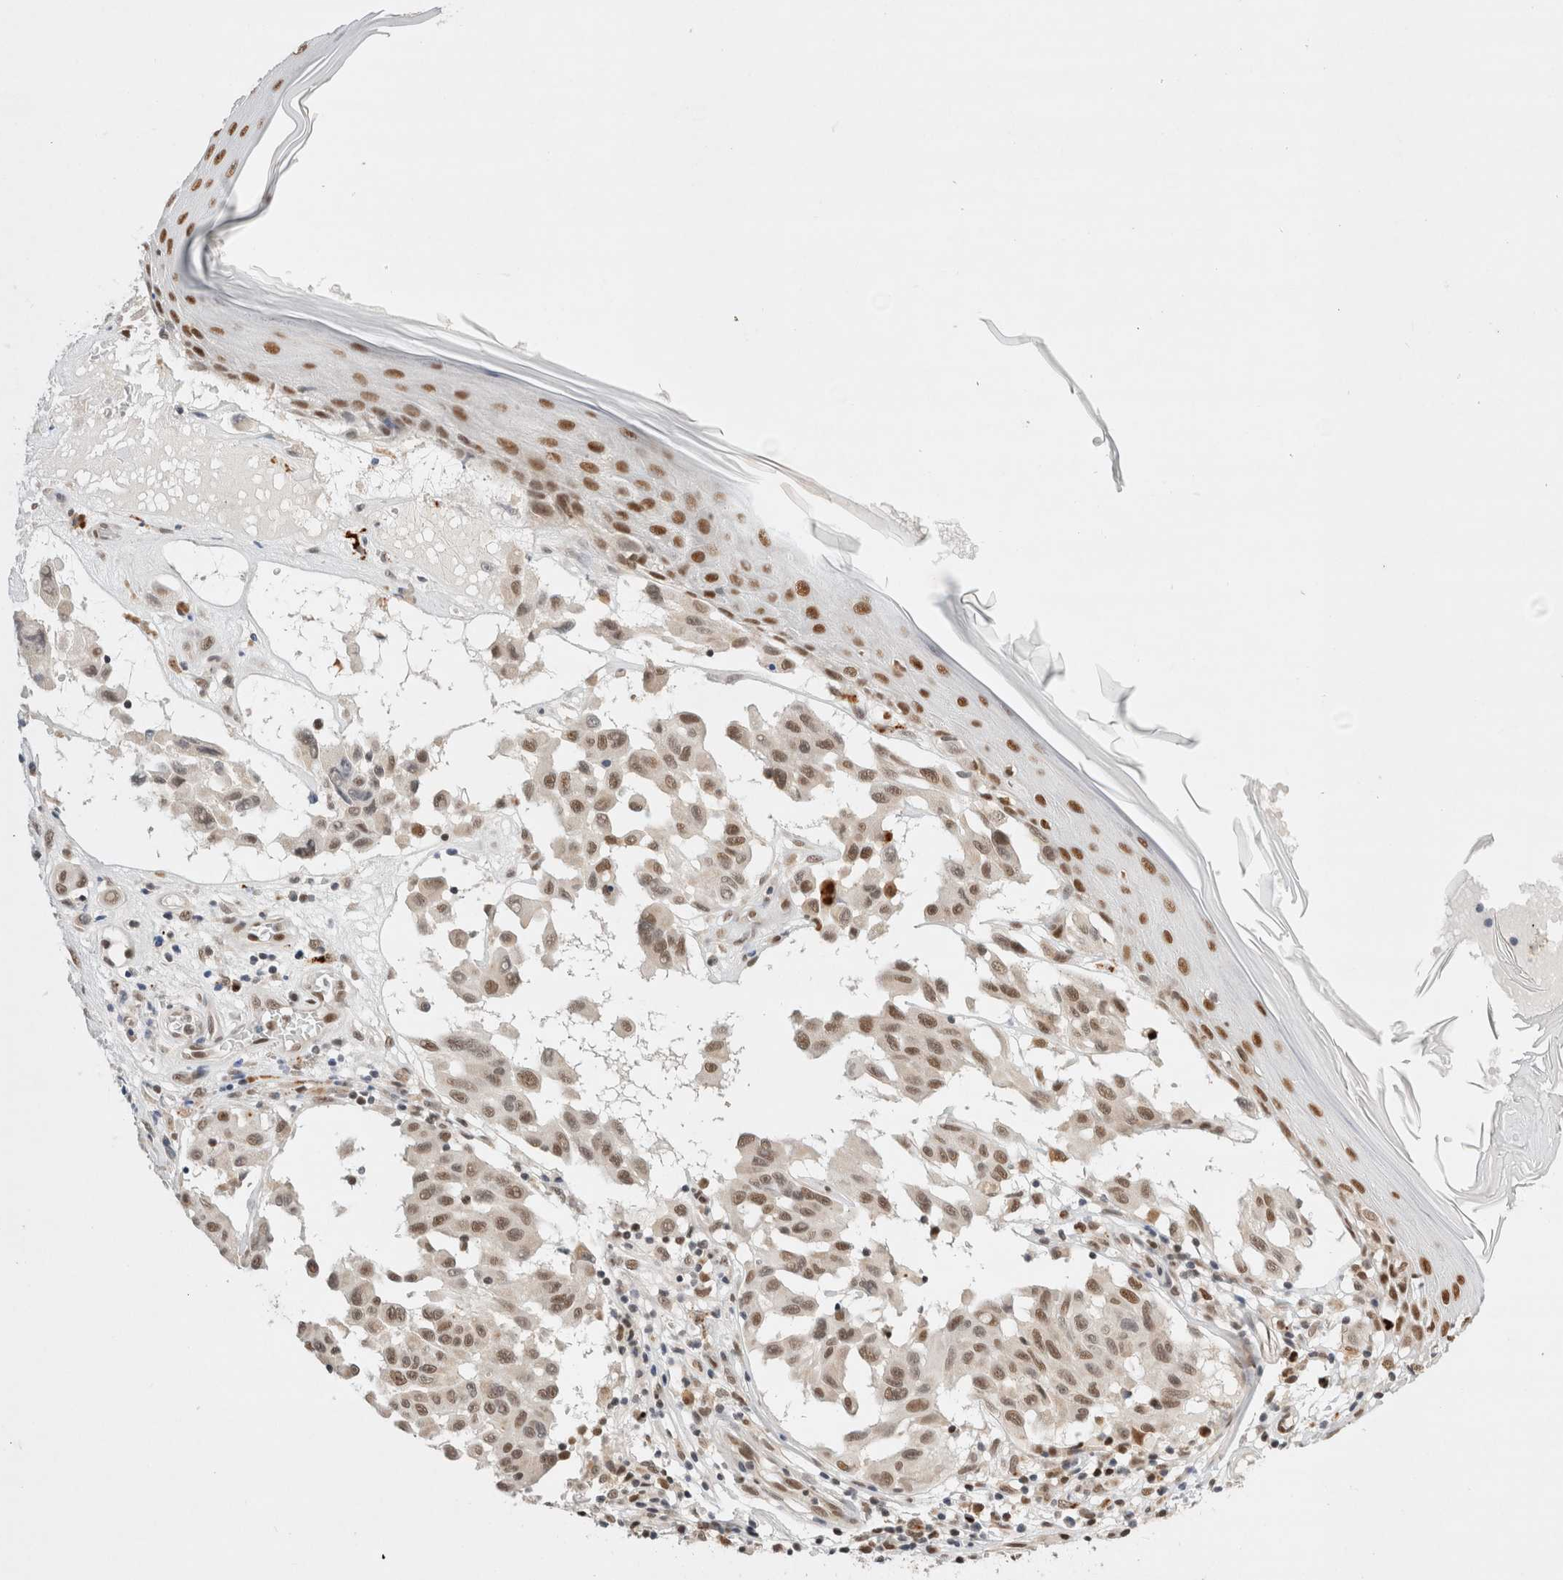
{"staining": {"intensity": "moderate", "quantity": ">75%", "location": "nuclear"}, "tissue": "melanoma", "cell_type": "Tumor cells", "image_type": "cancer", "snomed": [{"axis": "morphology", "description": "Malignant melanoma, NOS"}, {"axis": "topography", "description": "Skin"}], "caption": "Malignant melanoma was stained to show a protein in brown. There is medium levels of moderate nuclear staining in approximately >75% of tumor cells.", "gene": "GTF2I", "patient": {"sex": "male", "age": 30}}